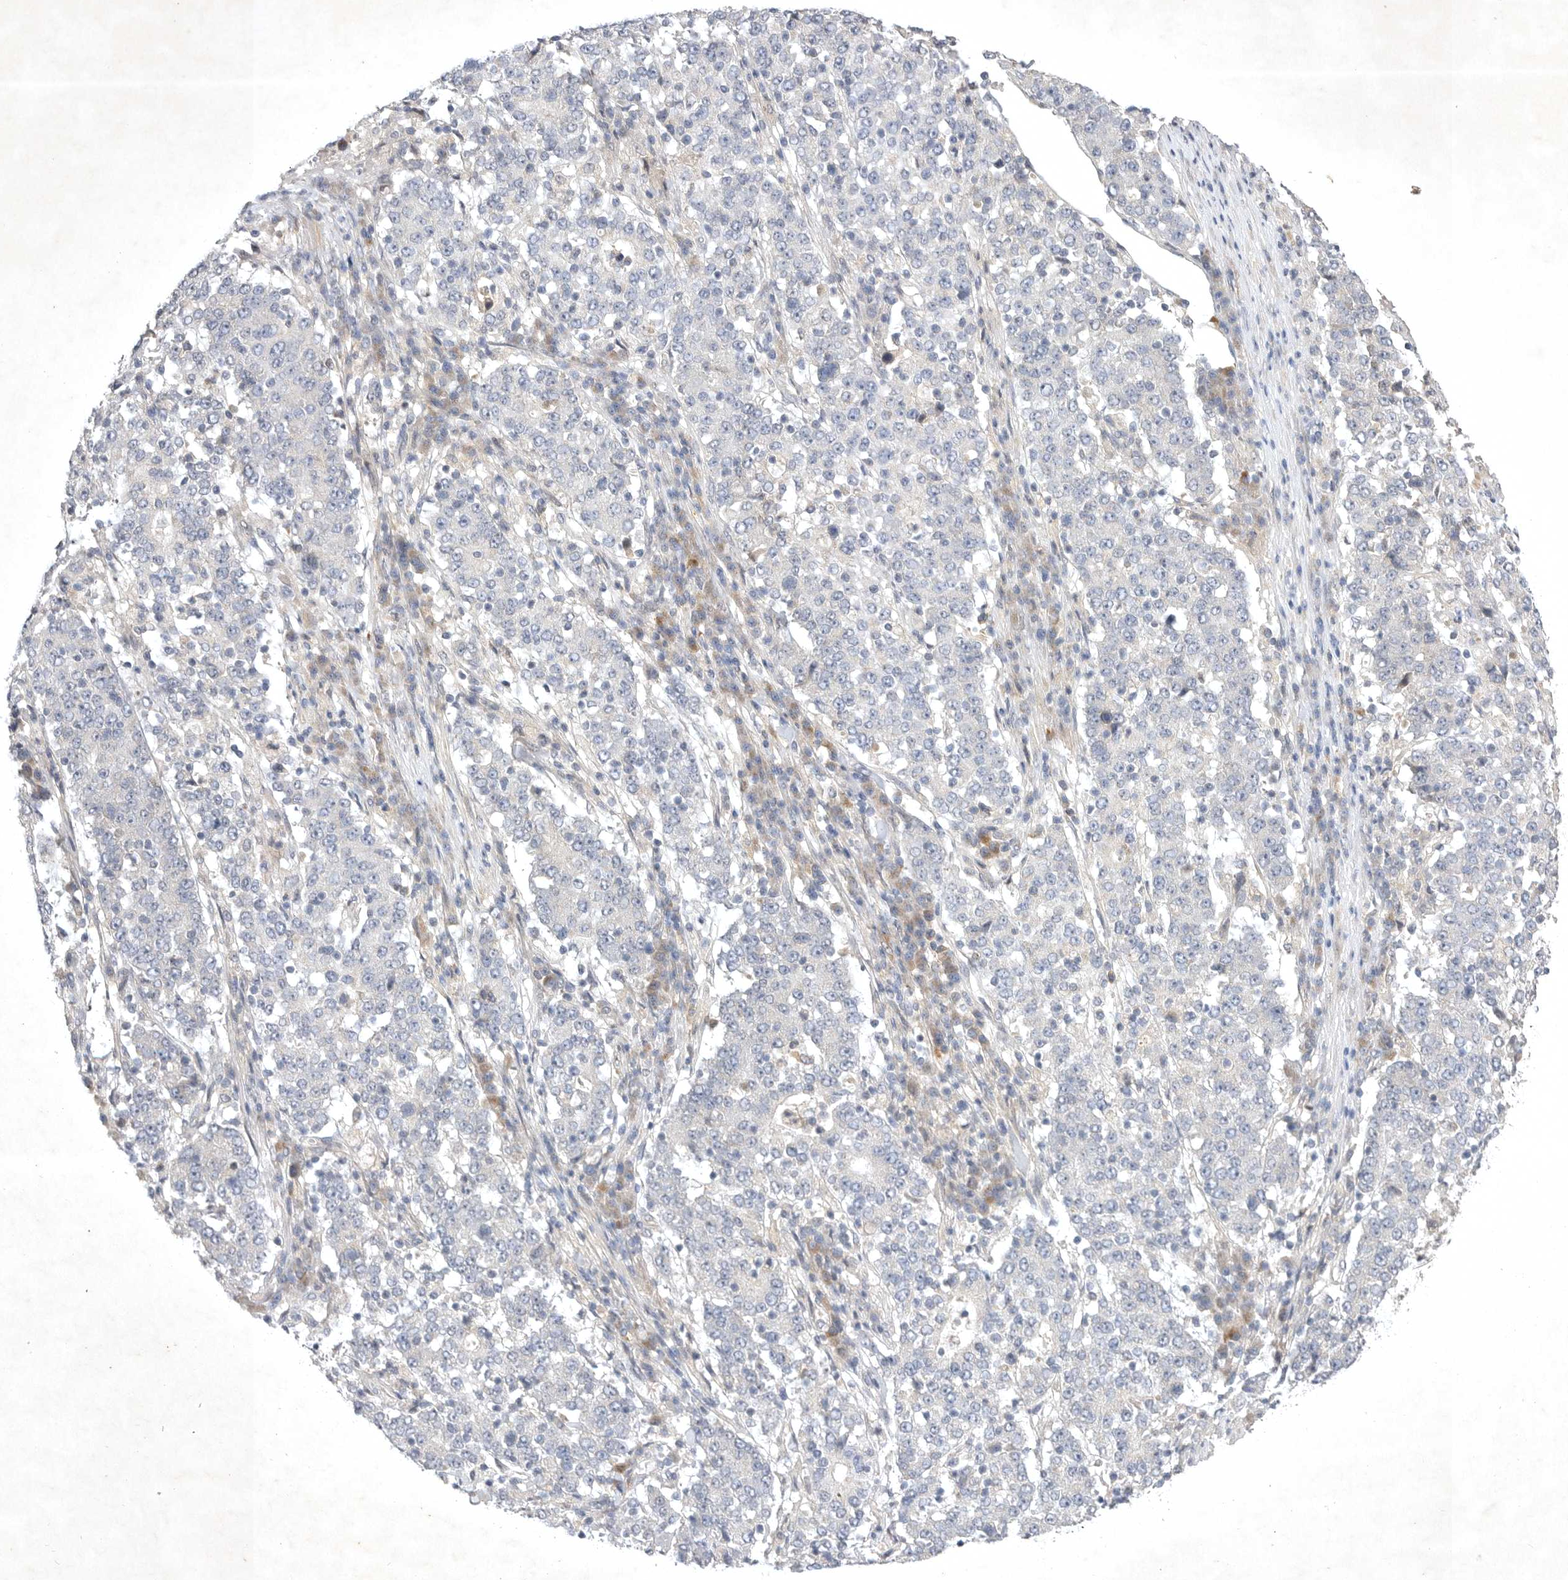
{"staining": {"intensity": "negative", "quantity": "none", "location": "none"}, "tissue": "stomach cancer", "cell_type": "Tumor cells", "image_type": "cancer", "snomed": [{"axis": "morphology", "description": "Adenocarcinoma, NOS"}, {"axis": "topography", "description": "Stomach"}], "caption": "Tumor cells show no significant staining in stomach cancer (adenocarcinoma). The staining is performed using DAB (3,3'-diaminobenzidine) brown chromogen with nuclei counter-stained in using hematoxylin.", "gene": "PTPDC1", "patient": {"sex": "male", "age": 59}}